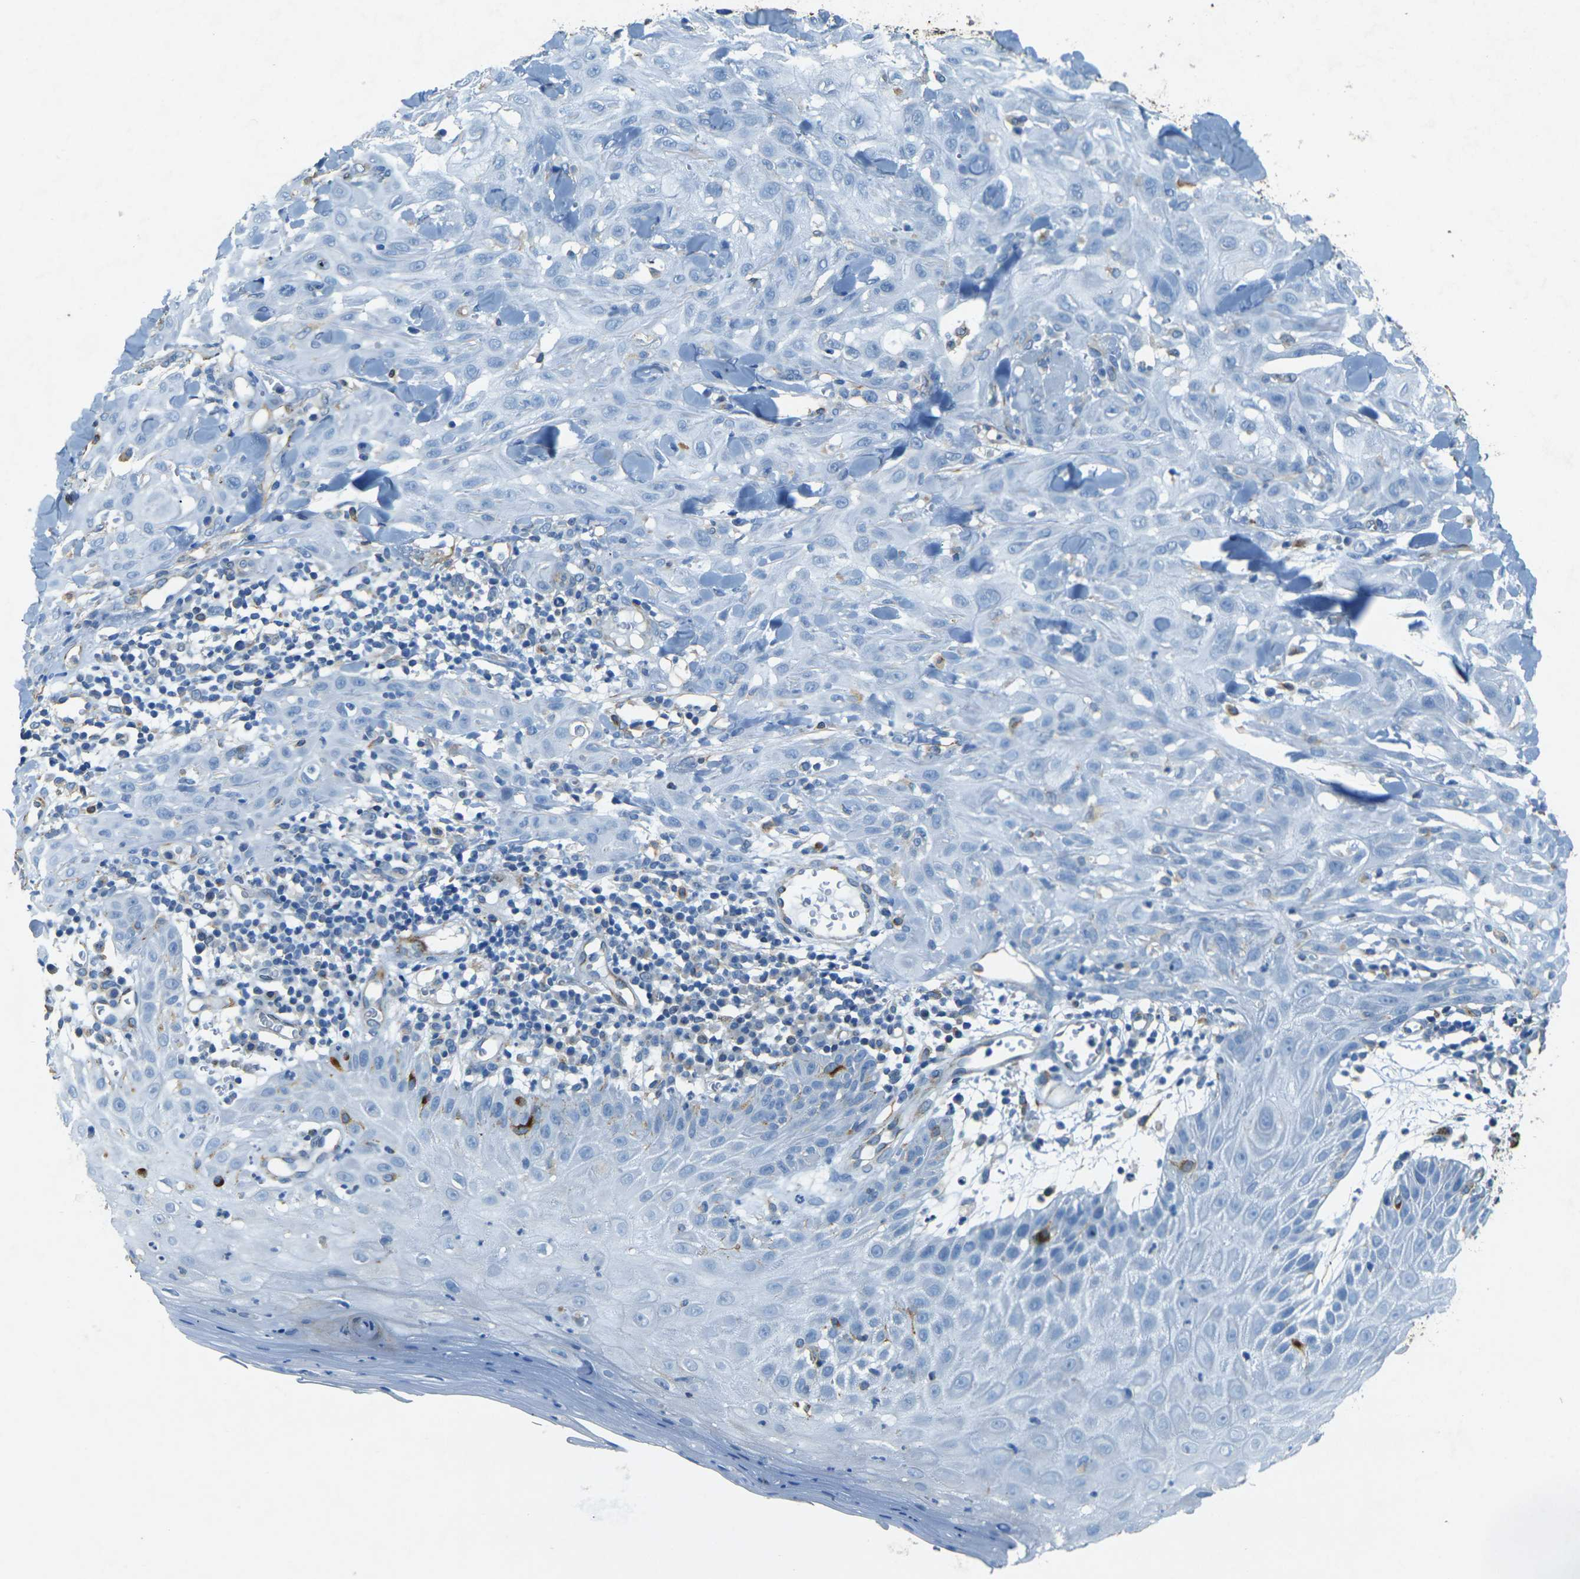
{"staining": {"intensity": "negative", "quantity": "none", "location": "none"}, "tissue": "skin cancer", "cell_type": "Tumor cells", "image_type": "cancer", "snomed": [{"axis": "morphology", "description": "Squamous cell carcinoma, NOS"}, {"axis": "topography", "description": "Skin"}], "caption": "The immunohistochemistry photomicrograph has no significant positivity in tumor cells of skin cancer (squamous cell carcinoma) tissue.", "gene": "SORT1", "patient": {"sex": "male", "age": 24}}